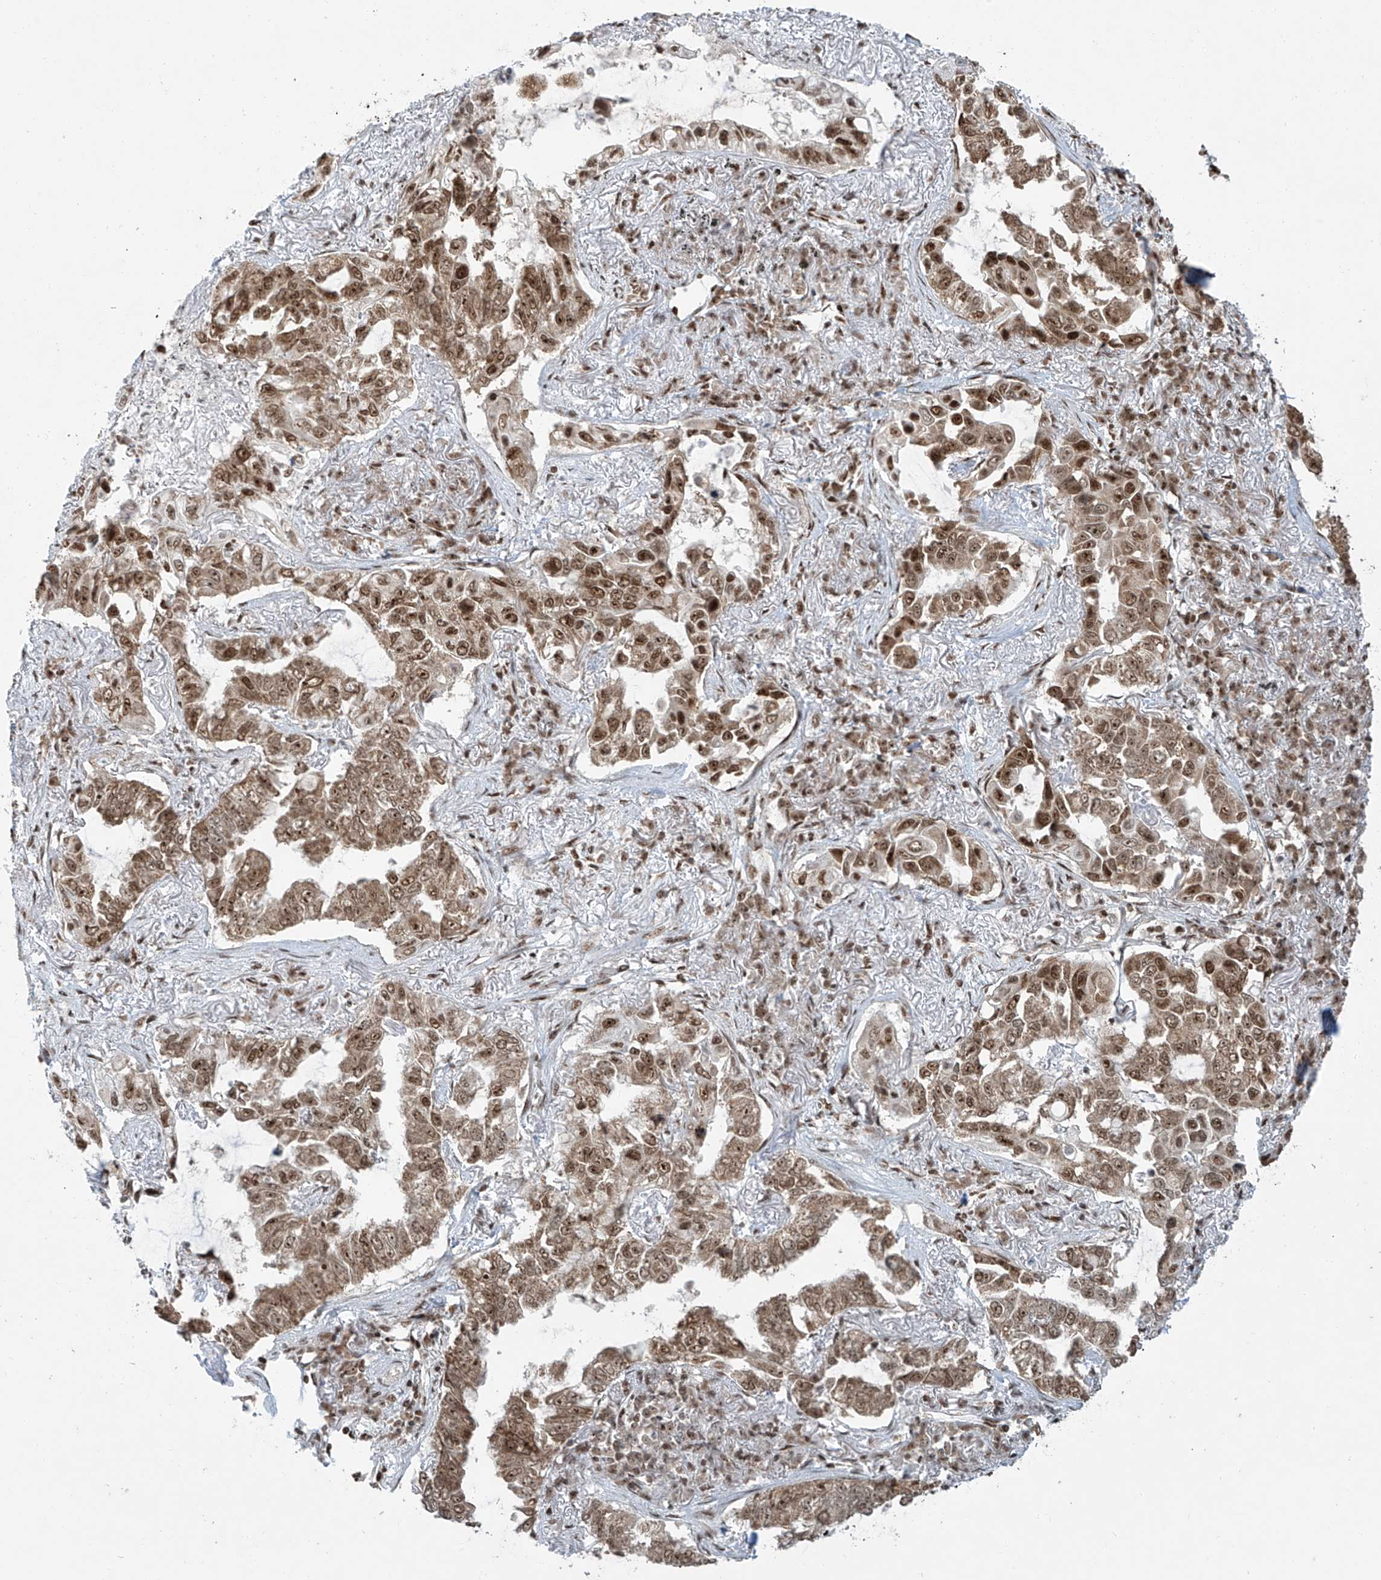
{"staining": {"intensity": "moderate", "quantity": ">75%", "location": "cytoplasmic/membranous,nuclear"}, "tissue": "lung cancer", "cell_type": "Tumor cells", "image_type": "cancer", "snomed": [{"axis": "morphology", "description": "Adenocarcinoma, NOS"}, {"axis": "topography", "description": "Lung"}], "caption": "Brown immunohistochemical staining in human lung cancer (adenocarcinoma) displays moderate cytoplasmic/membranous and nuclear staining in about >75% of tumor cells. (DAB (3,3'-diaminobenzidine) IHC, brown staining for protein, blue staining for nuclei).", "gene": "FAM193B", "patient": {"sex": "male", "age": 64}}